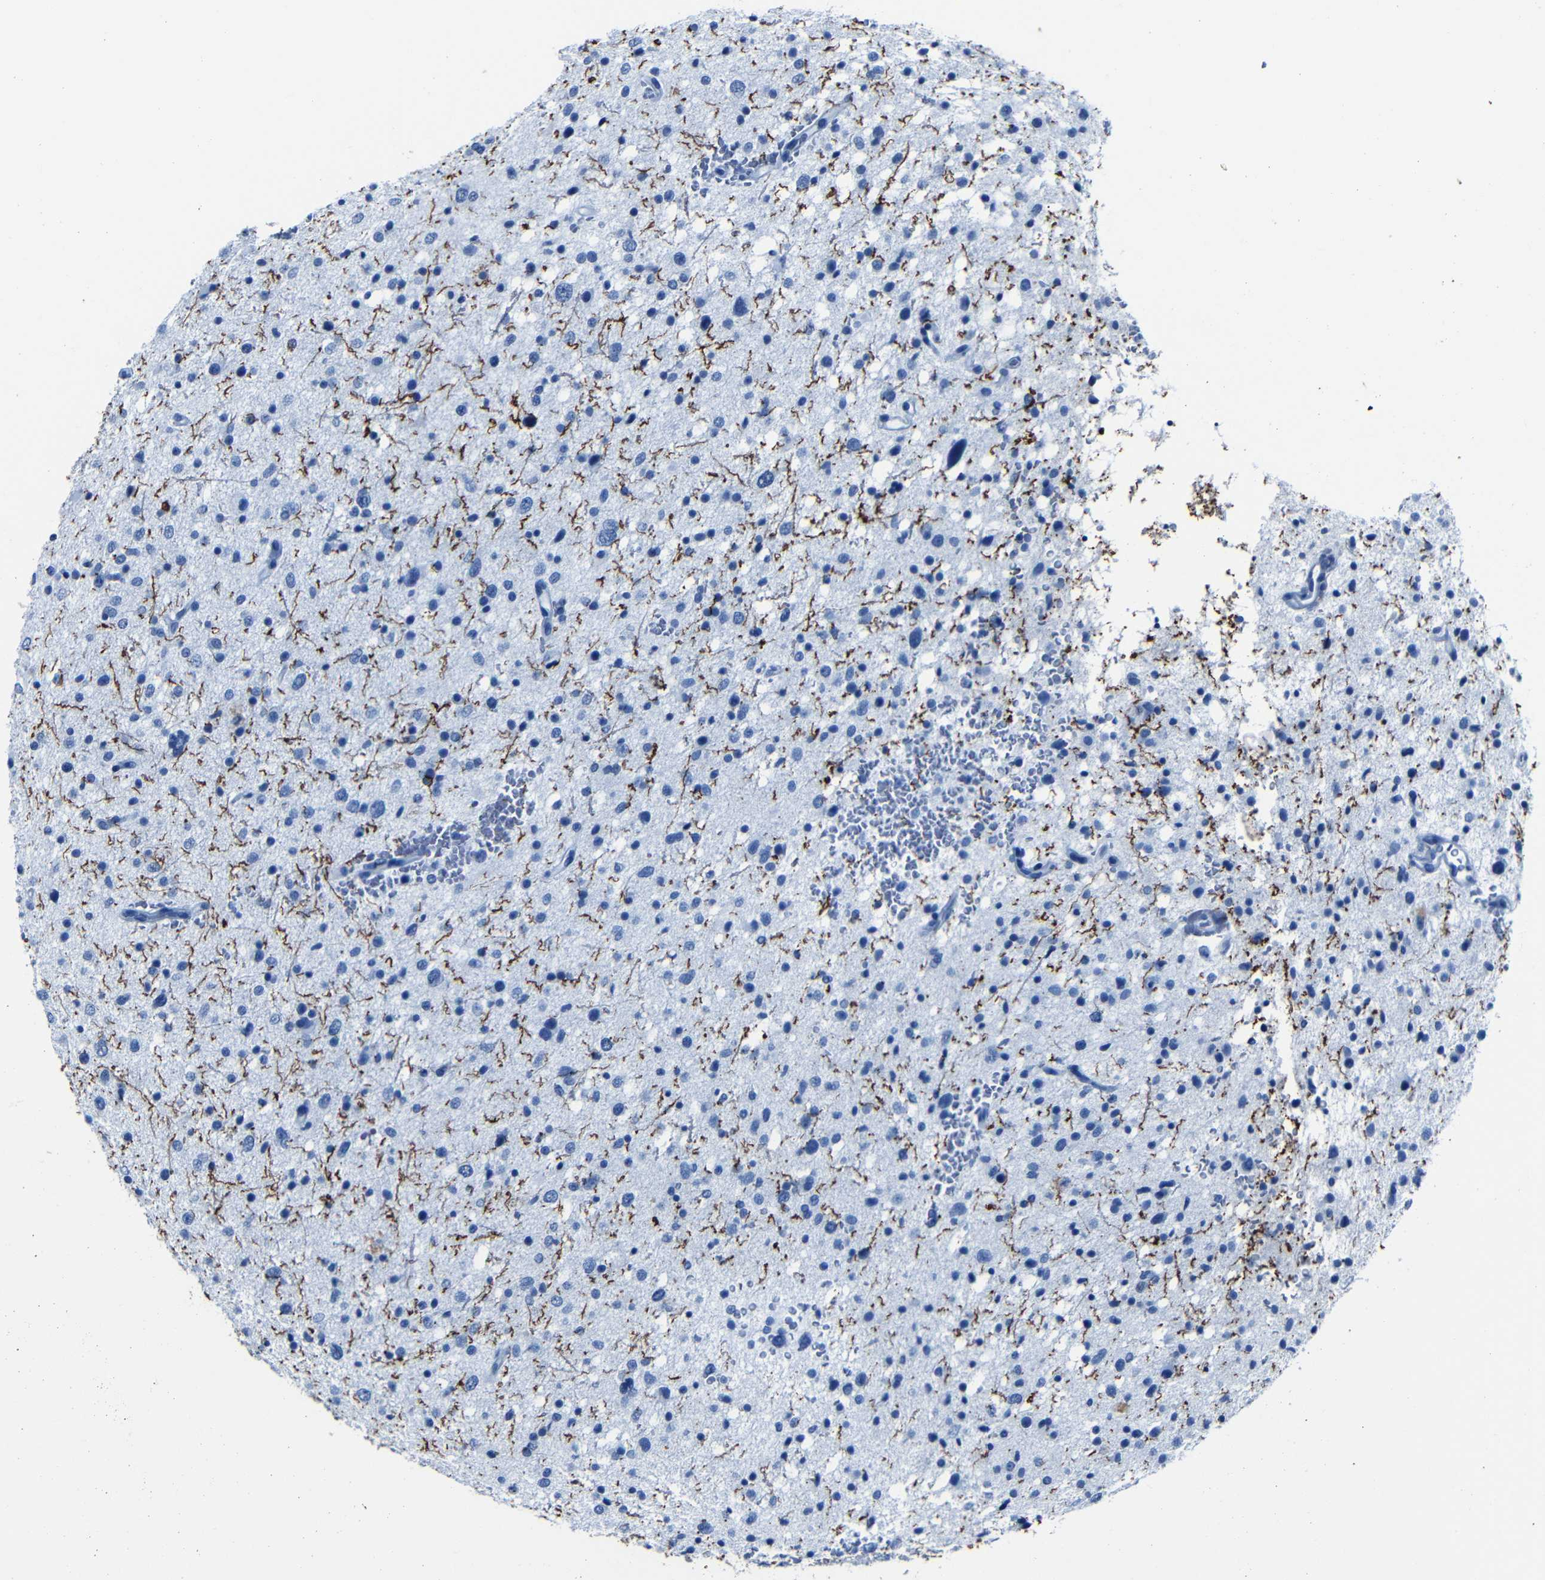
{"staining": {"intensity": "negative", "quantity": "none", "location": "none"}, "tissue": "glioma", "cell_type": "Tumor cells", "image_type": "cancer", "snomed": [{"axis": "morphology", "description": "Glioma, malignant, Low grade"}, {"axis": "topography", "description": "Brain"}], "caption": "Immunohistochemistry of malignant glioma (low-grade) demonstrates no expression in tumor cells.", "gene": "CLDN11", "patient": {"sex": "female", "age": 37}}